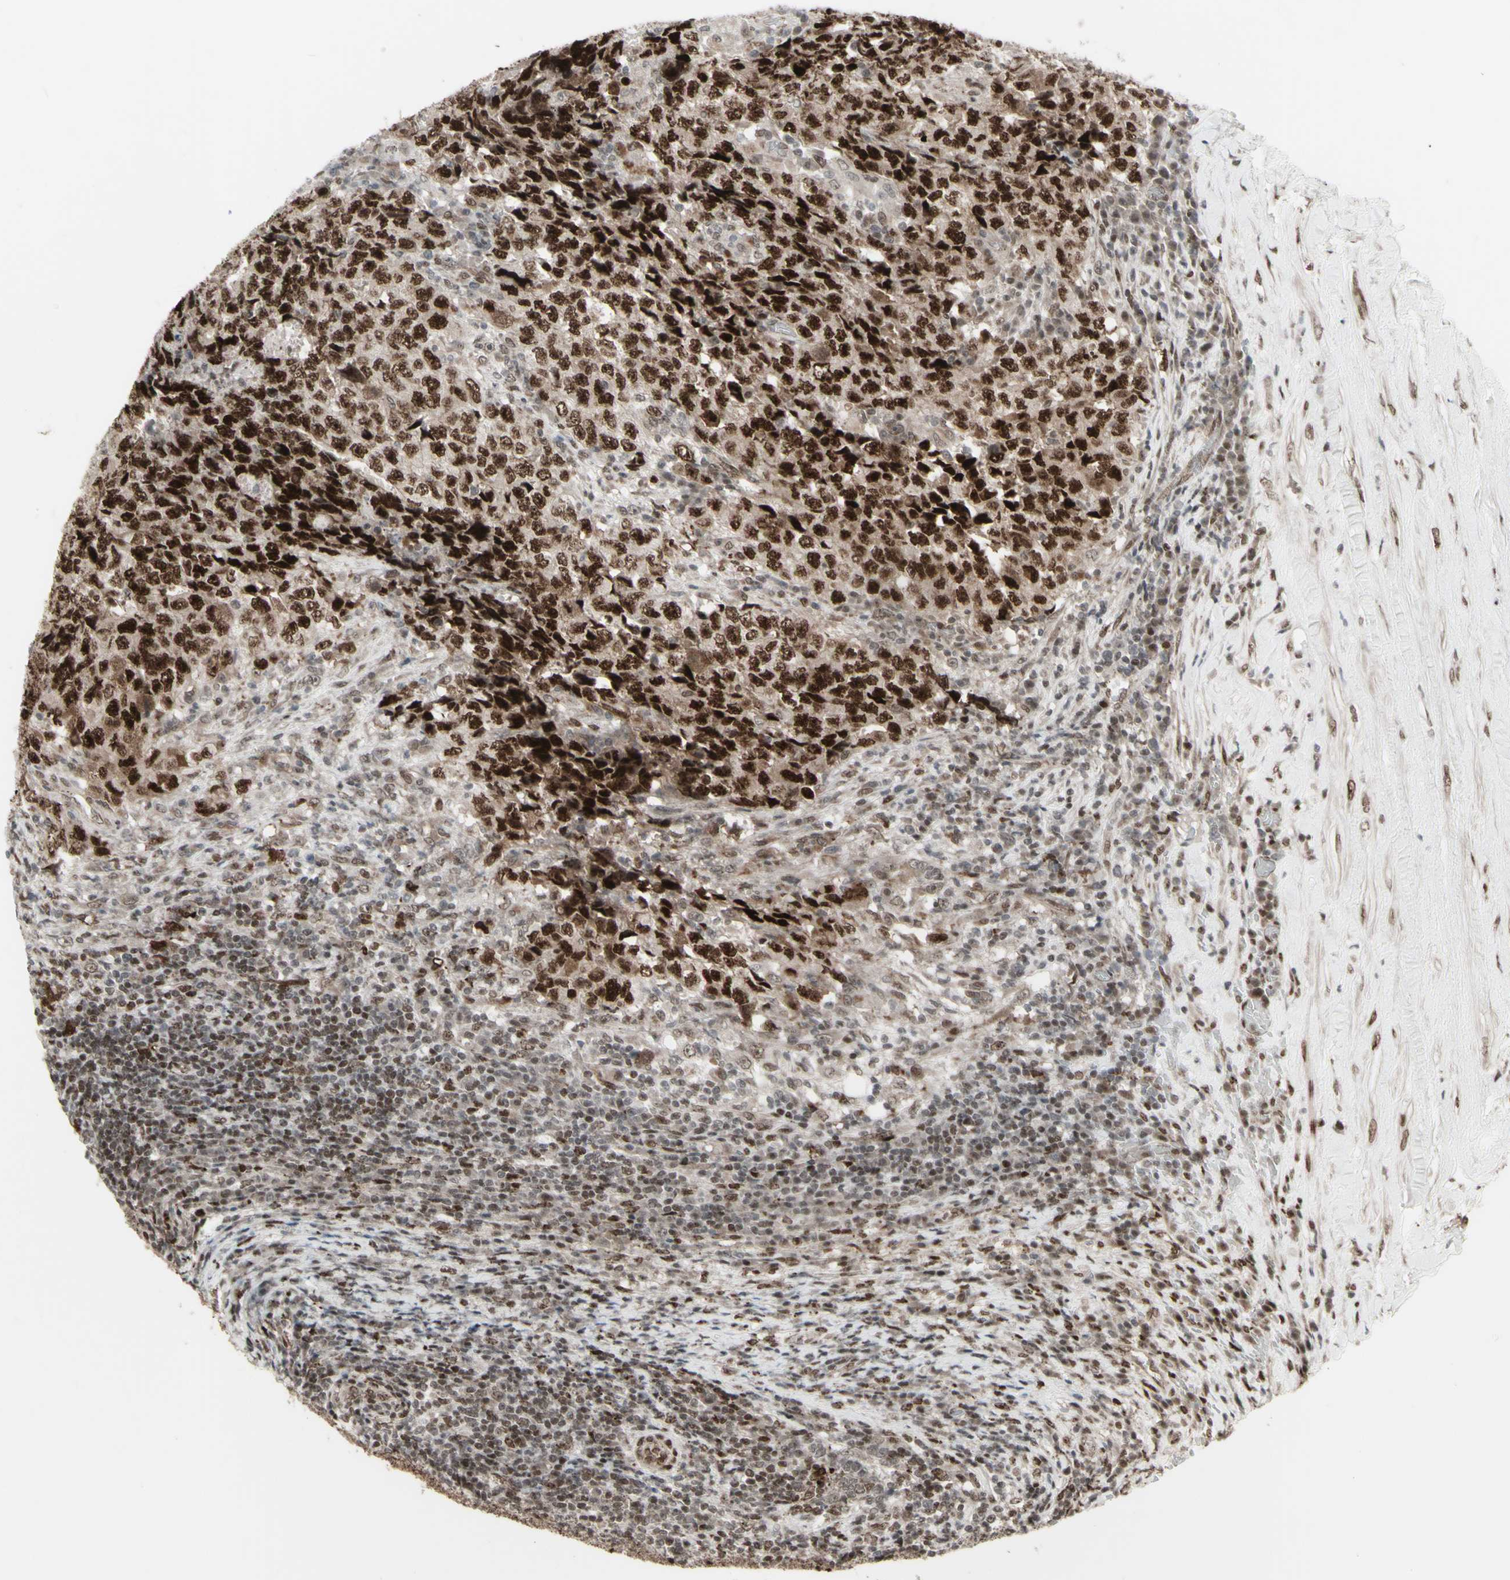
{"staining": {"intensity": "strong", "quantity": ">75%", "location": "cytoplasmic/membranous,nuclear"}, "tissue": "testis cancer", "cell_type": "Tumor cells", "image_type": "cancer", "snomed": [{"axis": "morphology", "description": "Necrosis, NOS"}, {"axis": "morphology", "description": "Carcinoma, Embryonal, NOS"}, {"axis": "topography", "description": "Testis"}], "caption": "There is high levels of strong cytoplasmic/membranous and nuclear positivity in tumor cells of testis cancer (embryonal carcinoma), as demonstrated by immunohistochemical staining (brown color).", "gene": "CBX1", "patient": {"sex": "male", "age": 19}}